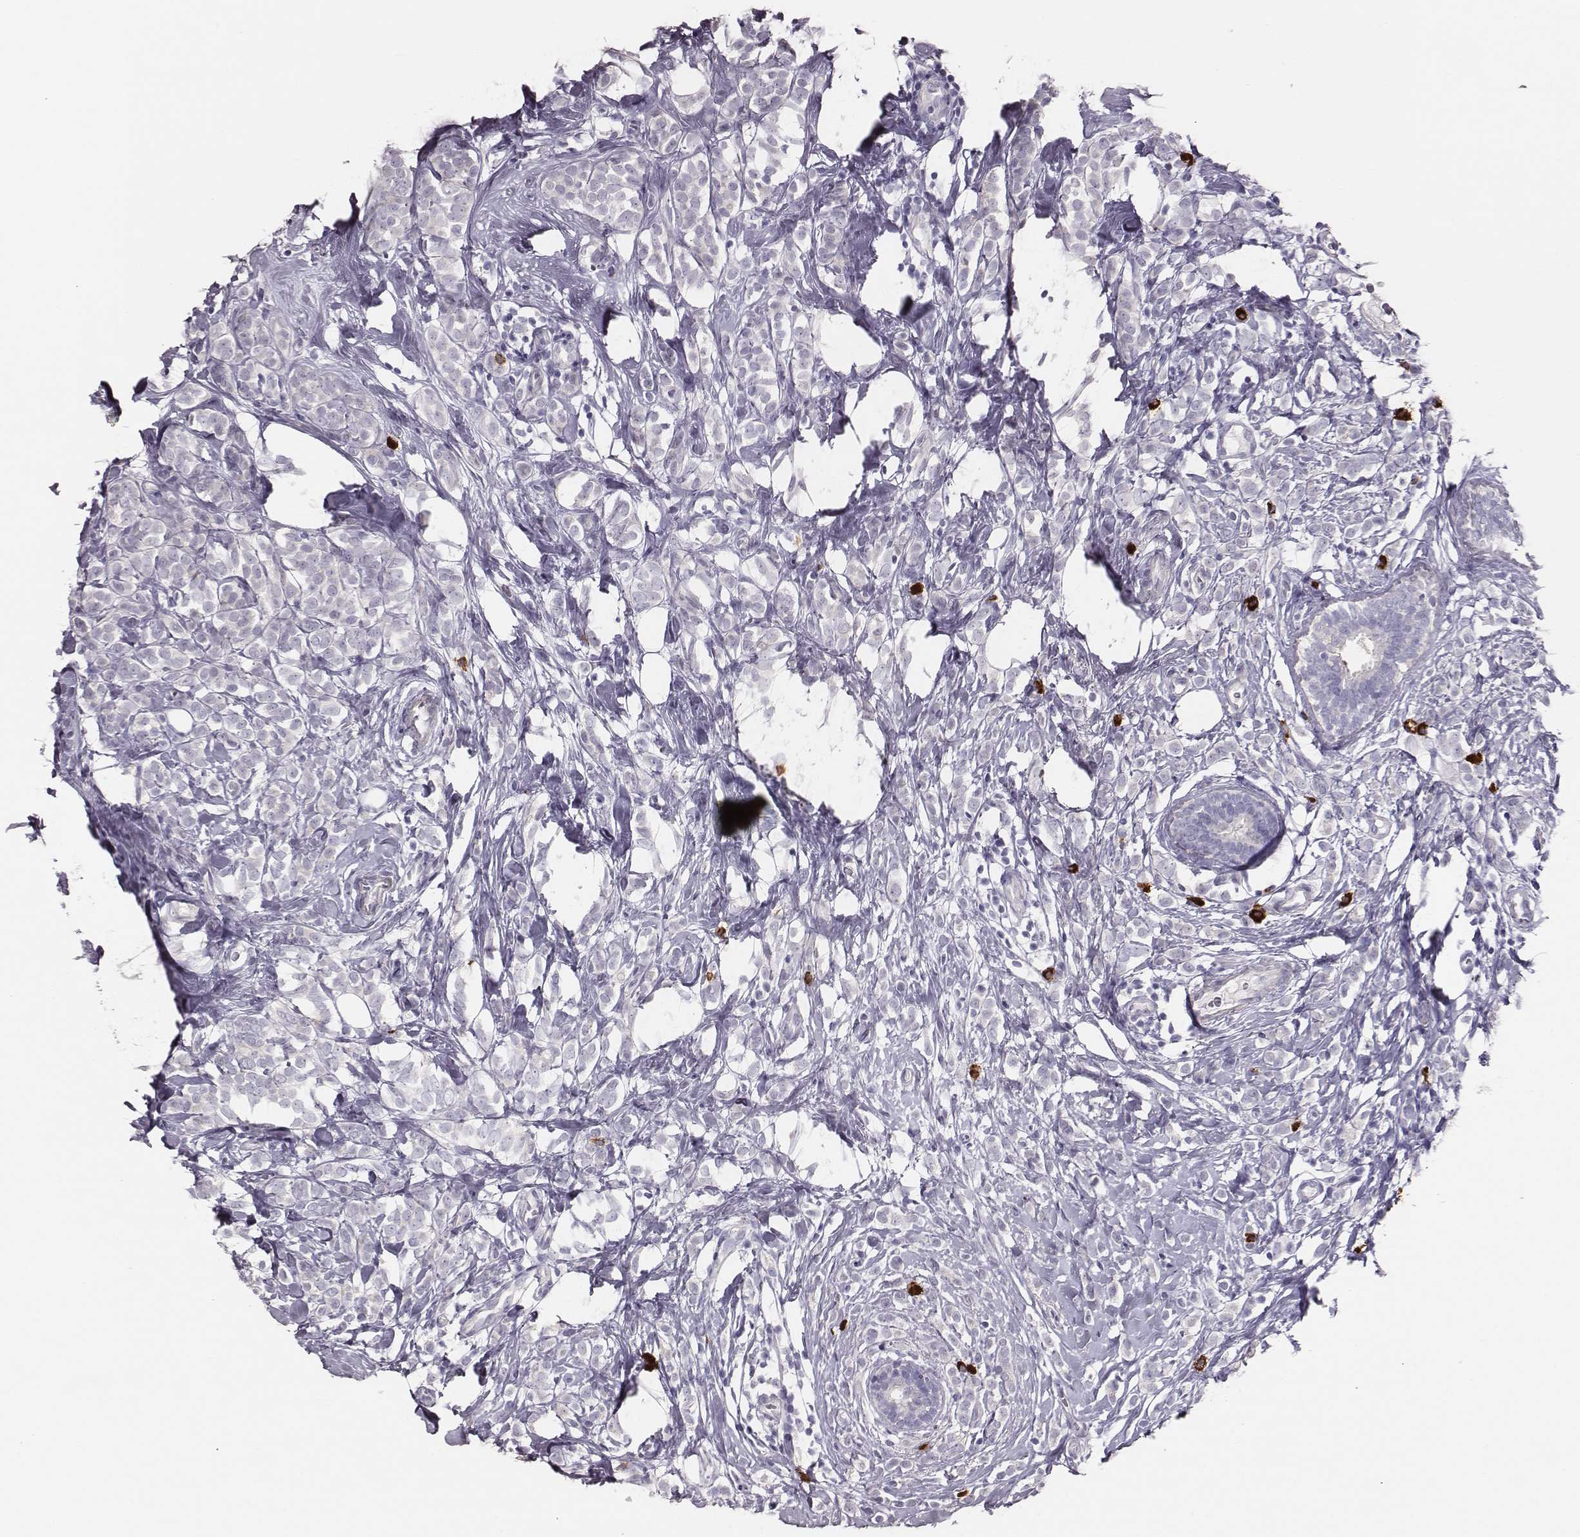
{"staining": {"intensity": "negative", "quantity": "none", "location": "none"}, "tissue": "breast cancer", "cell_type": "Tumor cells", "image_type": "cancer", "snomed": [{"axis": "morphology", "description": "Lobular carcinoma"}, {"axis": "topography", "description": "Breast"}], "caption": "Immunohistochemical staining of breast cancer exhibits no significant expression in tumor cells.", "gene": "P2RY10", "patient": {"sex": "female", "age": 49}}